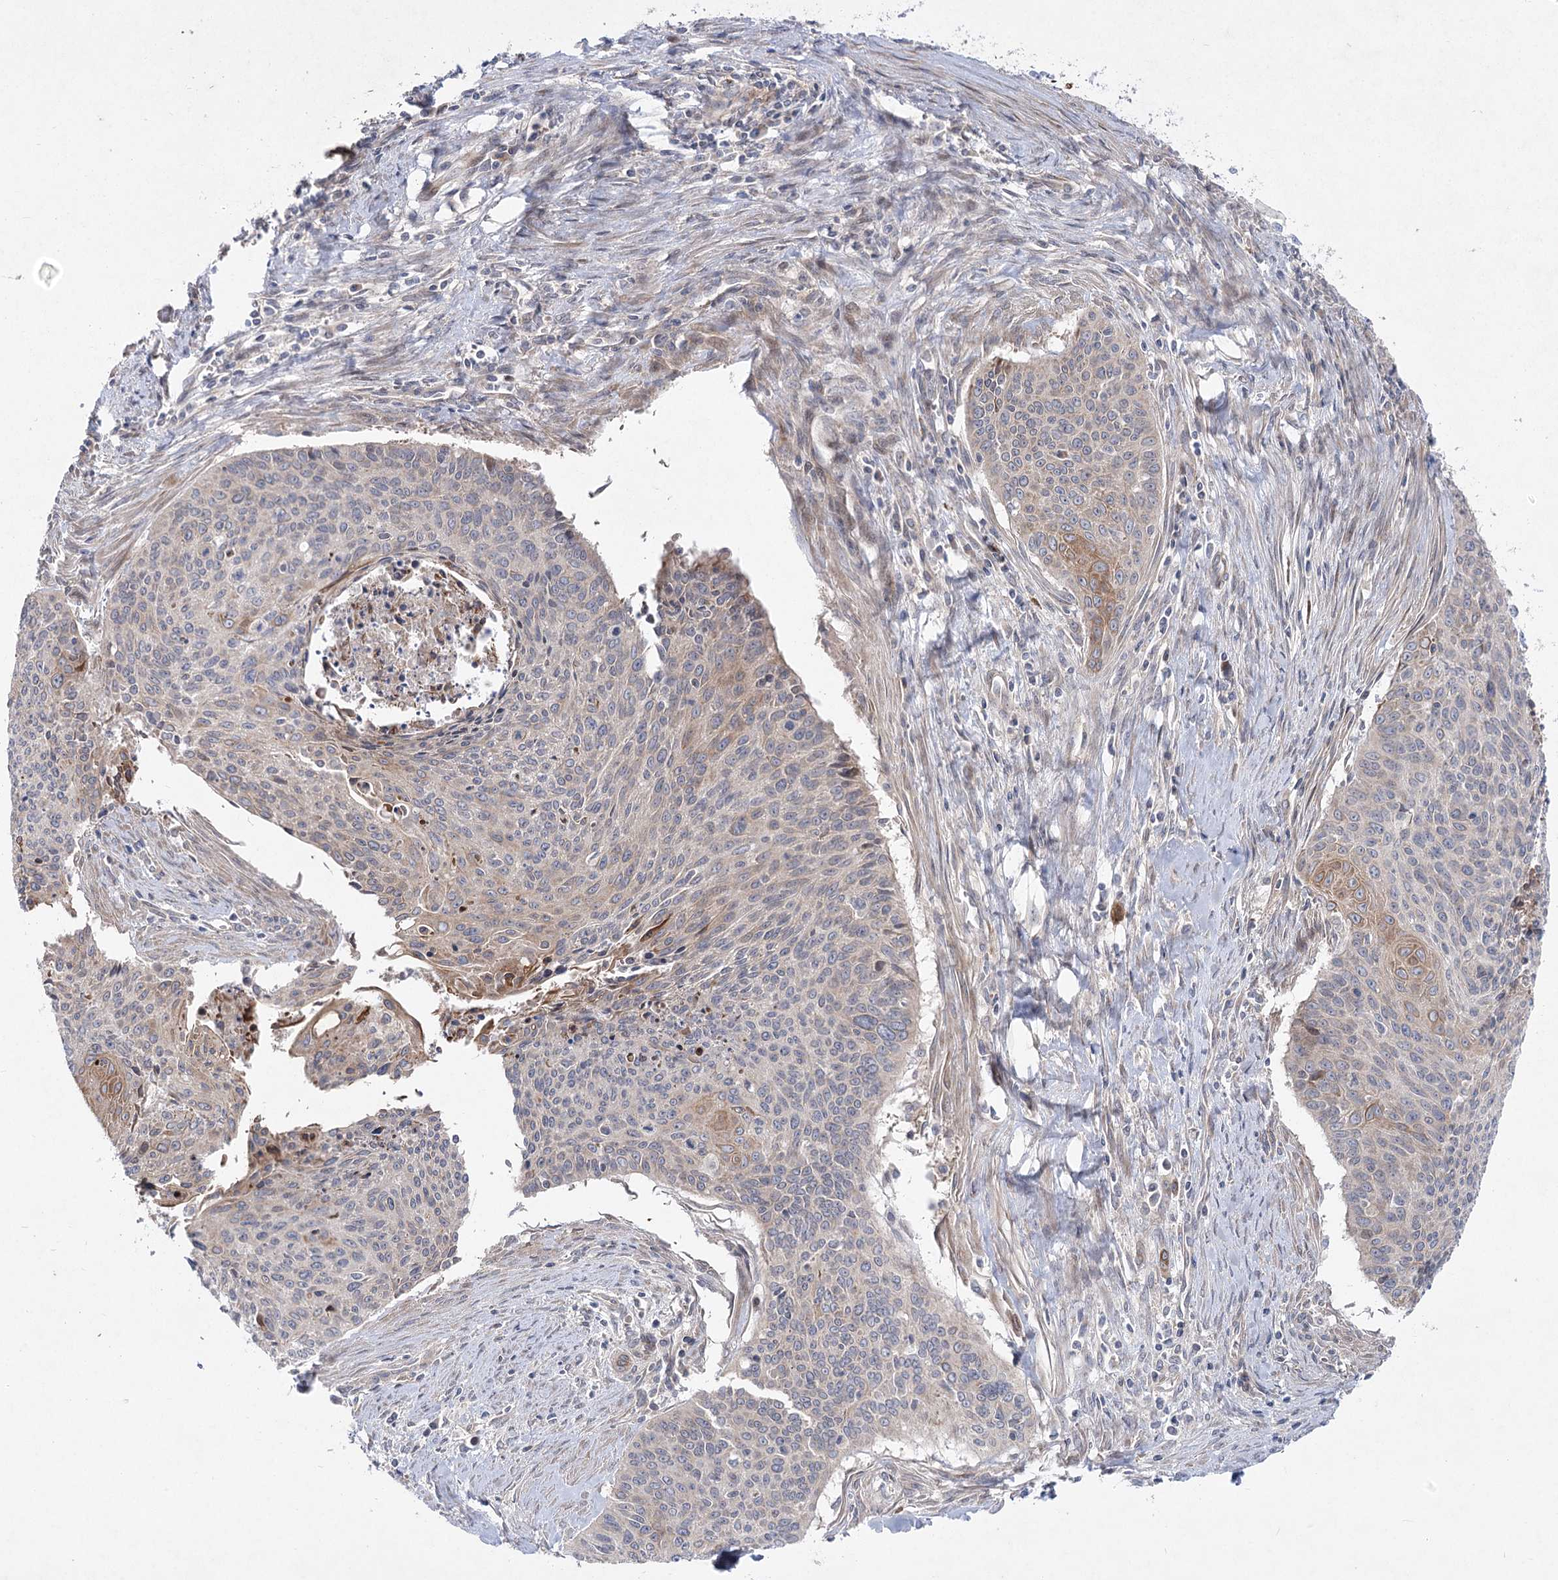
{"staining": {"intensity": "moderate", "quantity": "<25%", "location": "cytoplasmic/membranous"}, "tissue": "cervical cancer", "cell_type": "Tumor cells", "image_type": "cancer", "snomed": [{"axis": "morphology", "description": "Squamous cell carcinoma, NOS"}, {"axis": "topography", "description": "Cervix"}], "caption": "Protein staining of cervical squamous cell carcinoma tissue shows moderate cytoplasmic/membranous positivity in about <25% of tumor cells.", "gene": "SH3BP5L", "patient": {"sex": "female", "age": 55}}